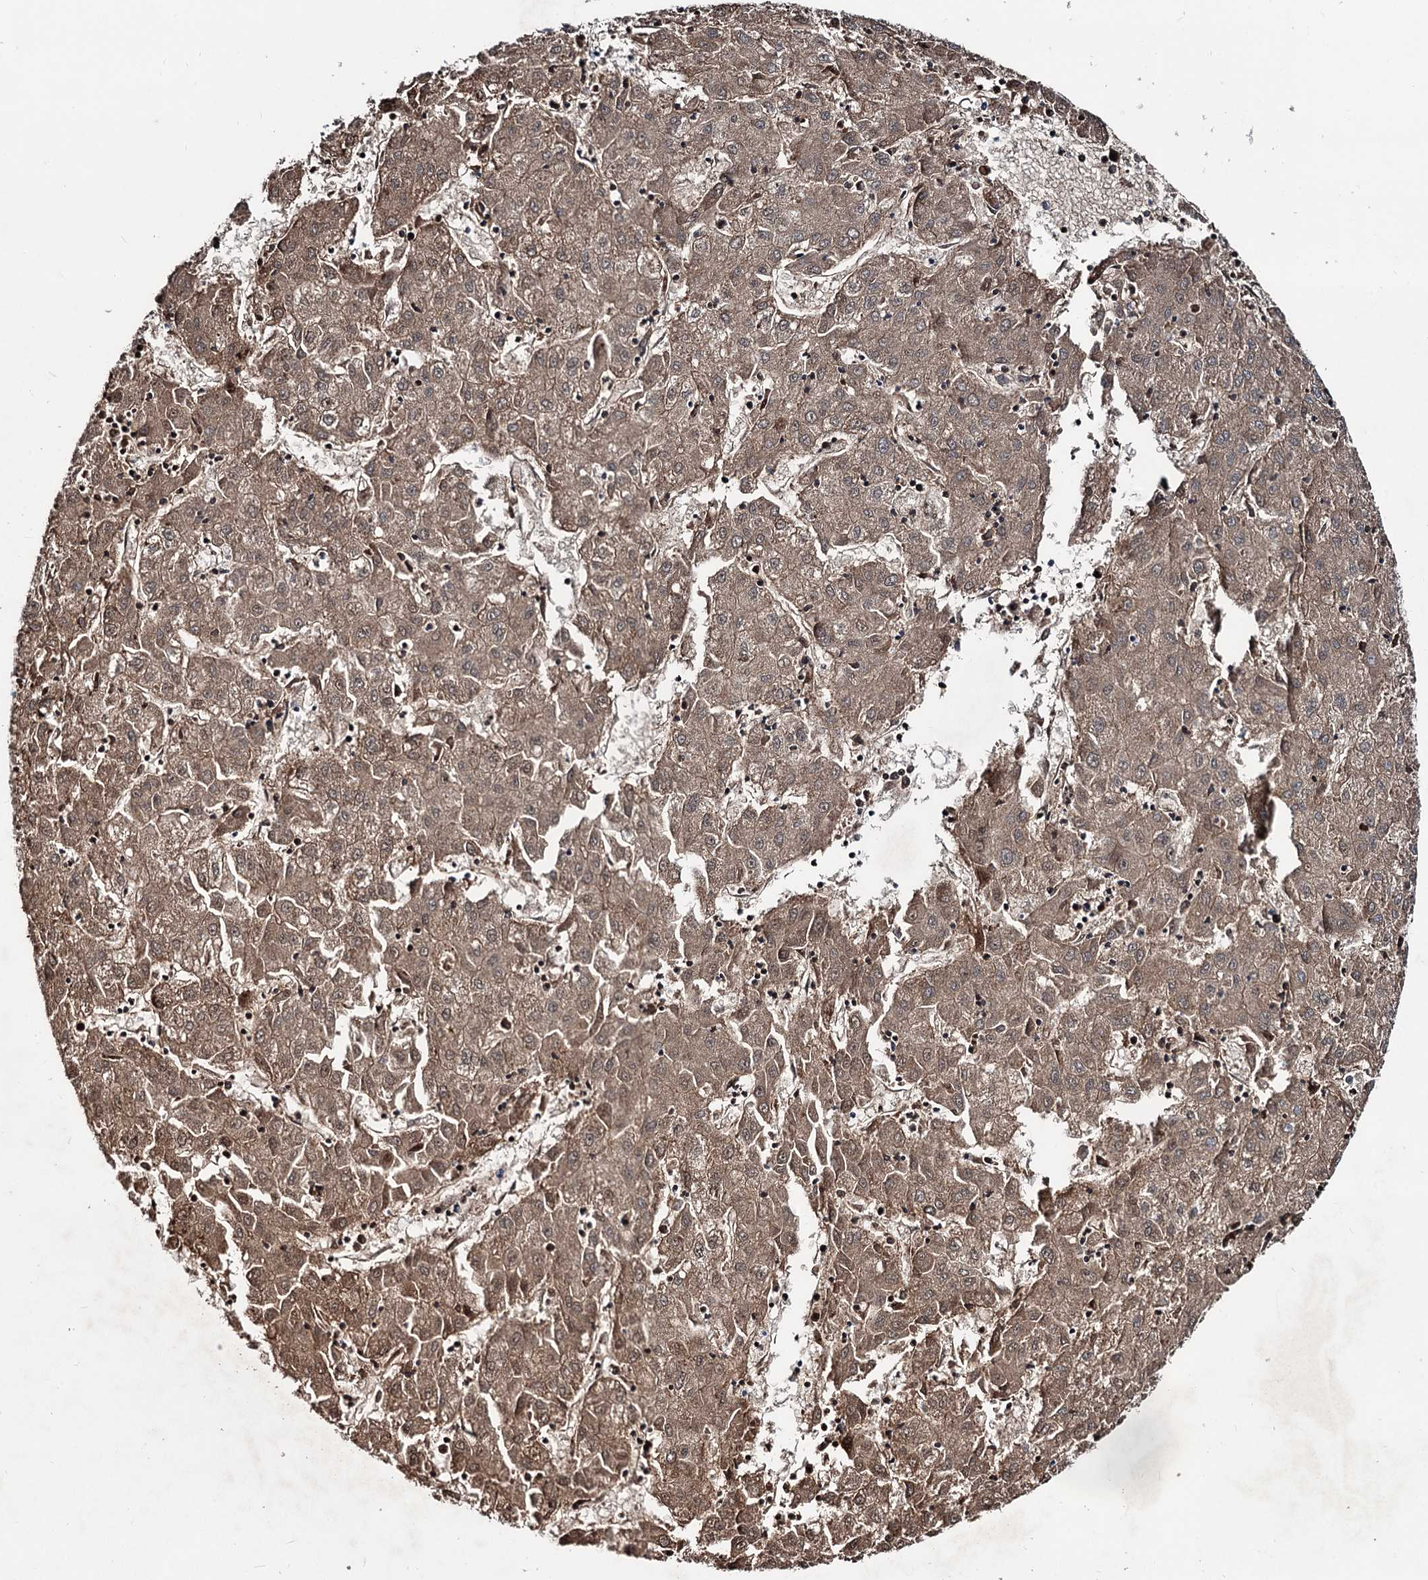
{"staining": {"intensity": "moderate", "quantity": ">75%", "location": "cytoplasmic/membranous,nuclear"}, "tissue": "liver cancer", "cell_type": "Tumor cells", "image_type": "cancer", "snomed": [{"axis": "morphology", "description": "Carcinoma, Hepatocellular, NOS"}, {"axis": "topography", "description": "Liver"}], "caption": "This photomicrograph shows immunohistochemistry staining of liver hepatocellular carcinoma, with medium moderate cytoplasmic/membranous and nuclear positivity in approximately >75% of tumor cells.", "gene": "RNF6", "patient": {"sex": "male", "age": 72}}